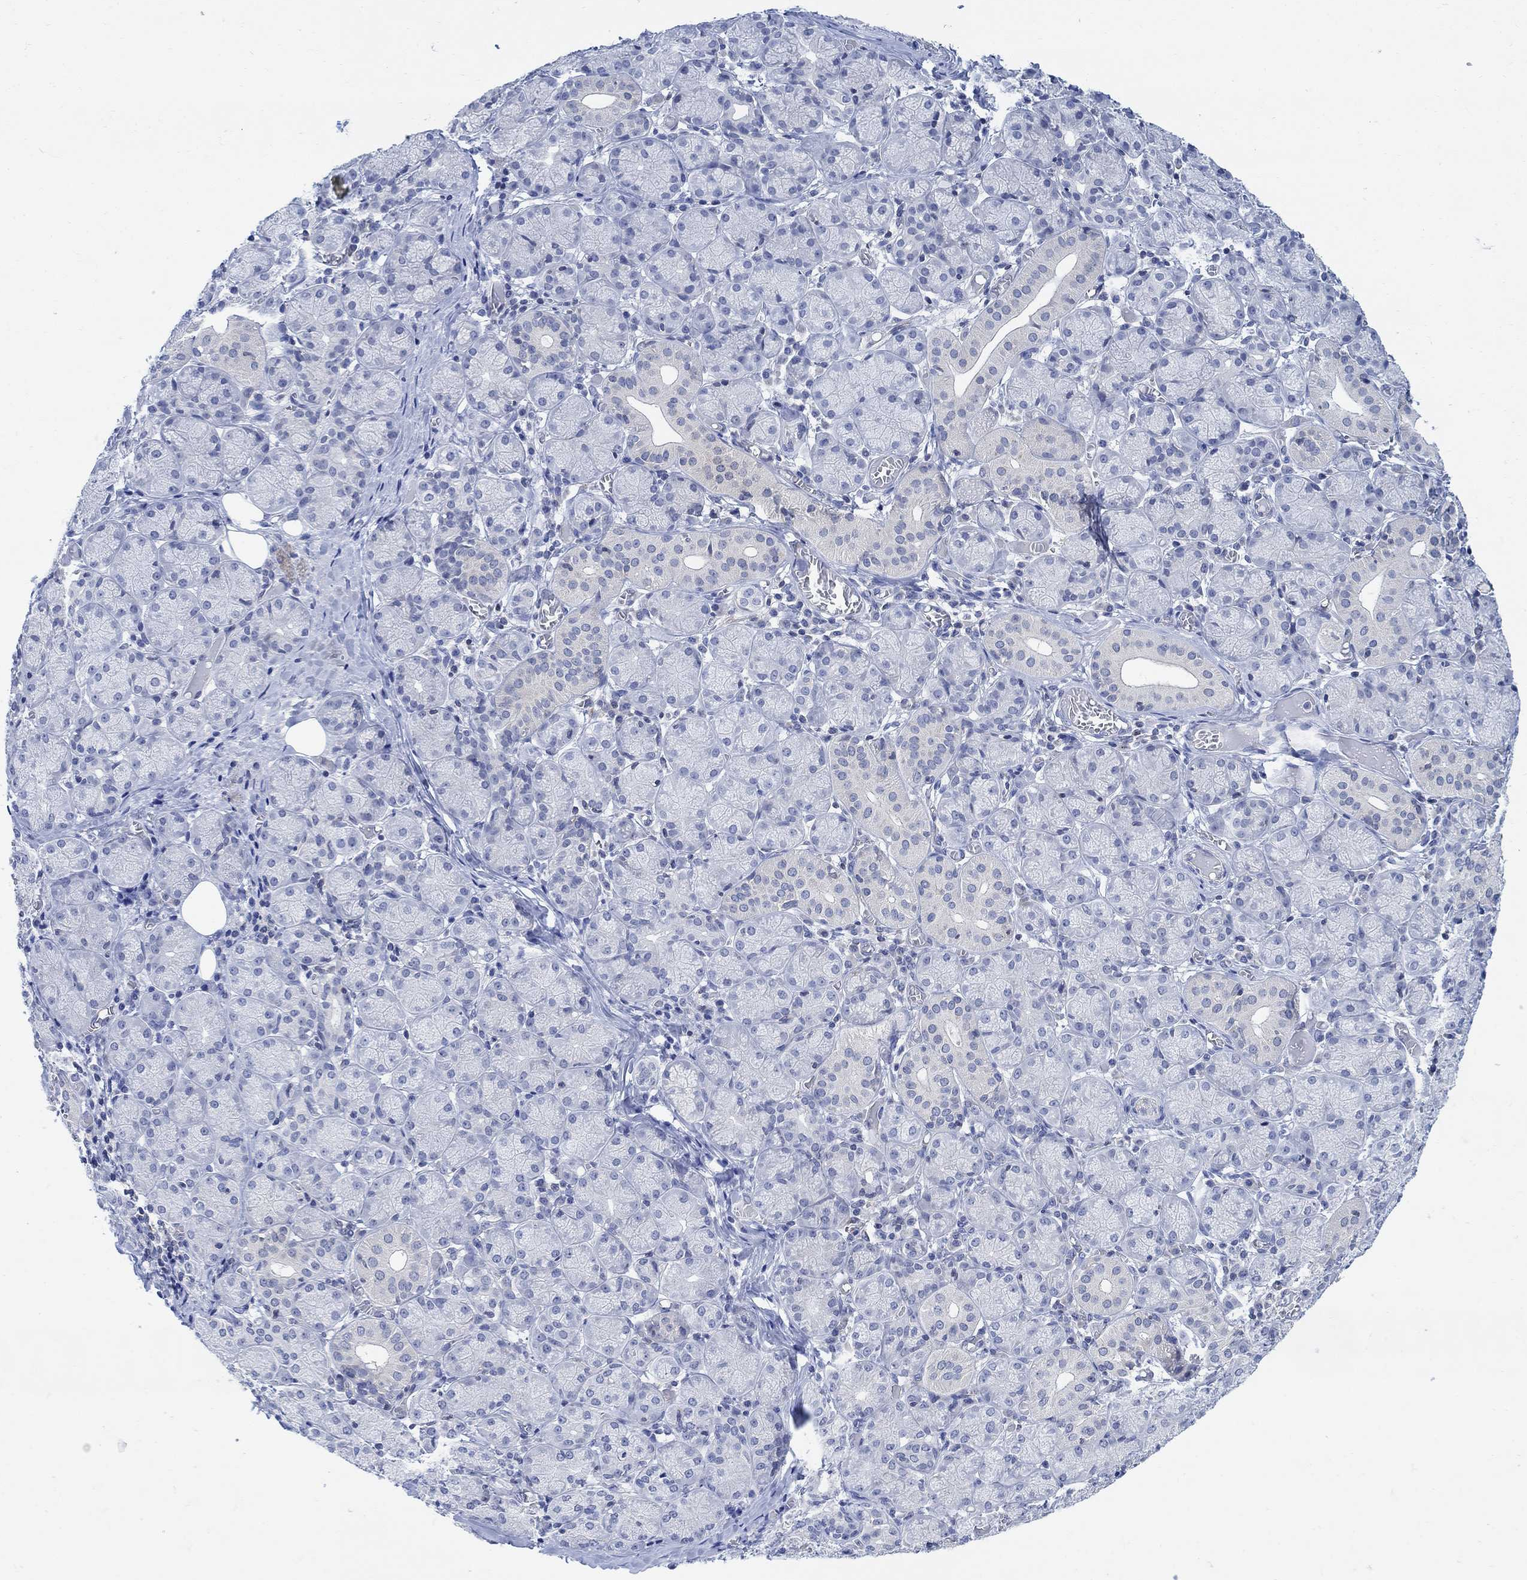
{"staining": {"intensity": "negative", "quantity": "none", "location": "none"}, "tissue": "salivary gland", "cell_type": "Glandular cells", "image_type": "normal", "snomed": [{"axis": "morphology", "description": "Normal tissue, NOS"}, {"axis": "topography", "description": "Salivary gland"}, {"axis": "topography", "description": "Peripheral nerve tissue"}], "caption": "Protein analysis of normal salivary gland shows no significant staining in glandular cells.", "gene": "PHF21B", "patient": {"sex": "female", "age": 24}}